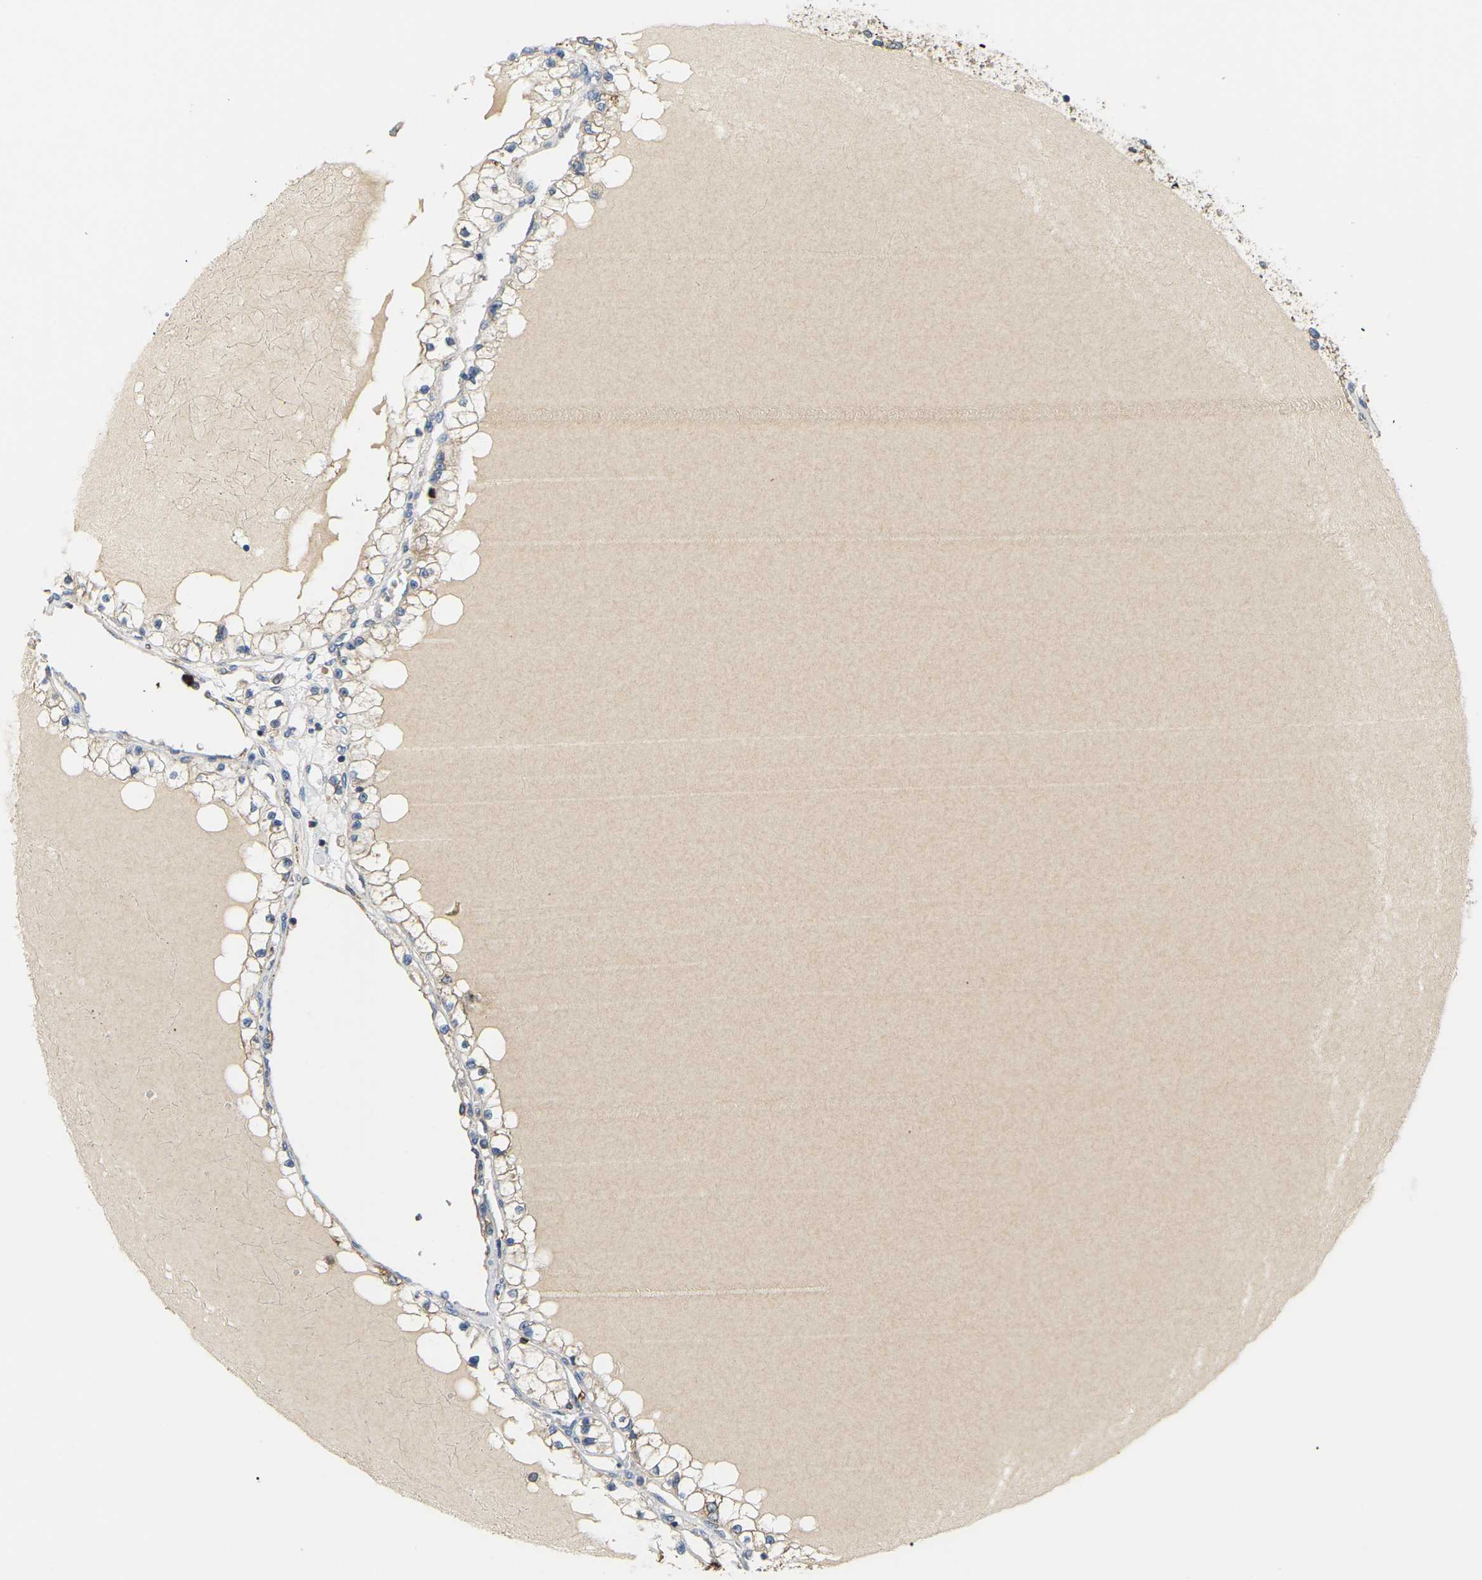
{"staining": {"intensity": "weak", "quantity": "25%-75%", "location": "cytoplasmic/membranous"}, "tissue": "renal cancer", "cell_type": "Tumor cells", "image_type": "cancer", "snomed": [{"axis": "morphology", "description": "Adenocarcinoma, NOS"}, {"axis": "topography", "description": "Kidney"}], "caption": "The image exhibits immunohistochemical staining of renal cancer (adenocarcinoma). There is weak cytoplasmic/membranous staining is present in approximately 25%-75% of tumor cells.", "gene": "ADM", "patient": {"sex": "male", "age": 68}}